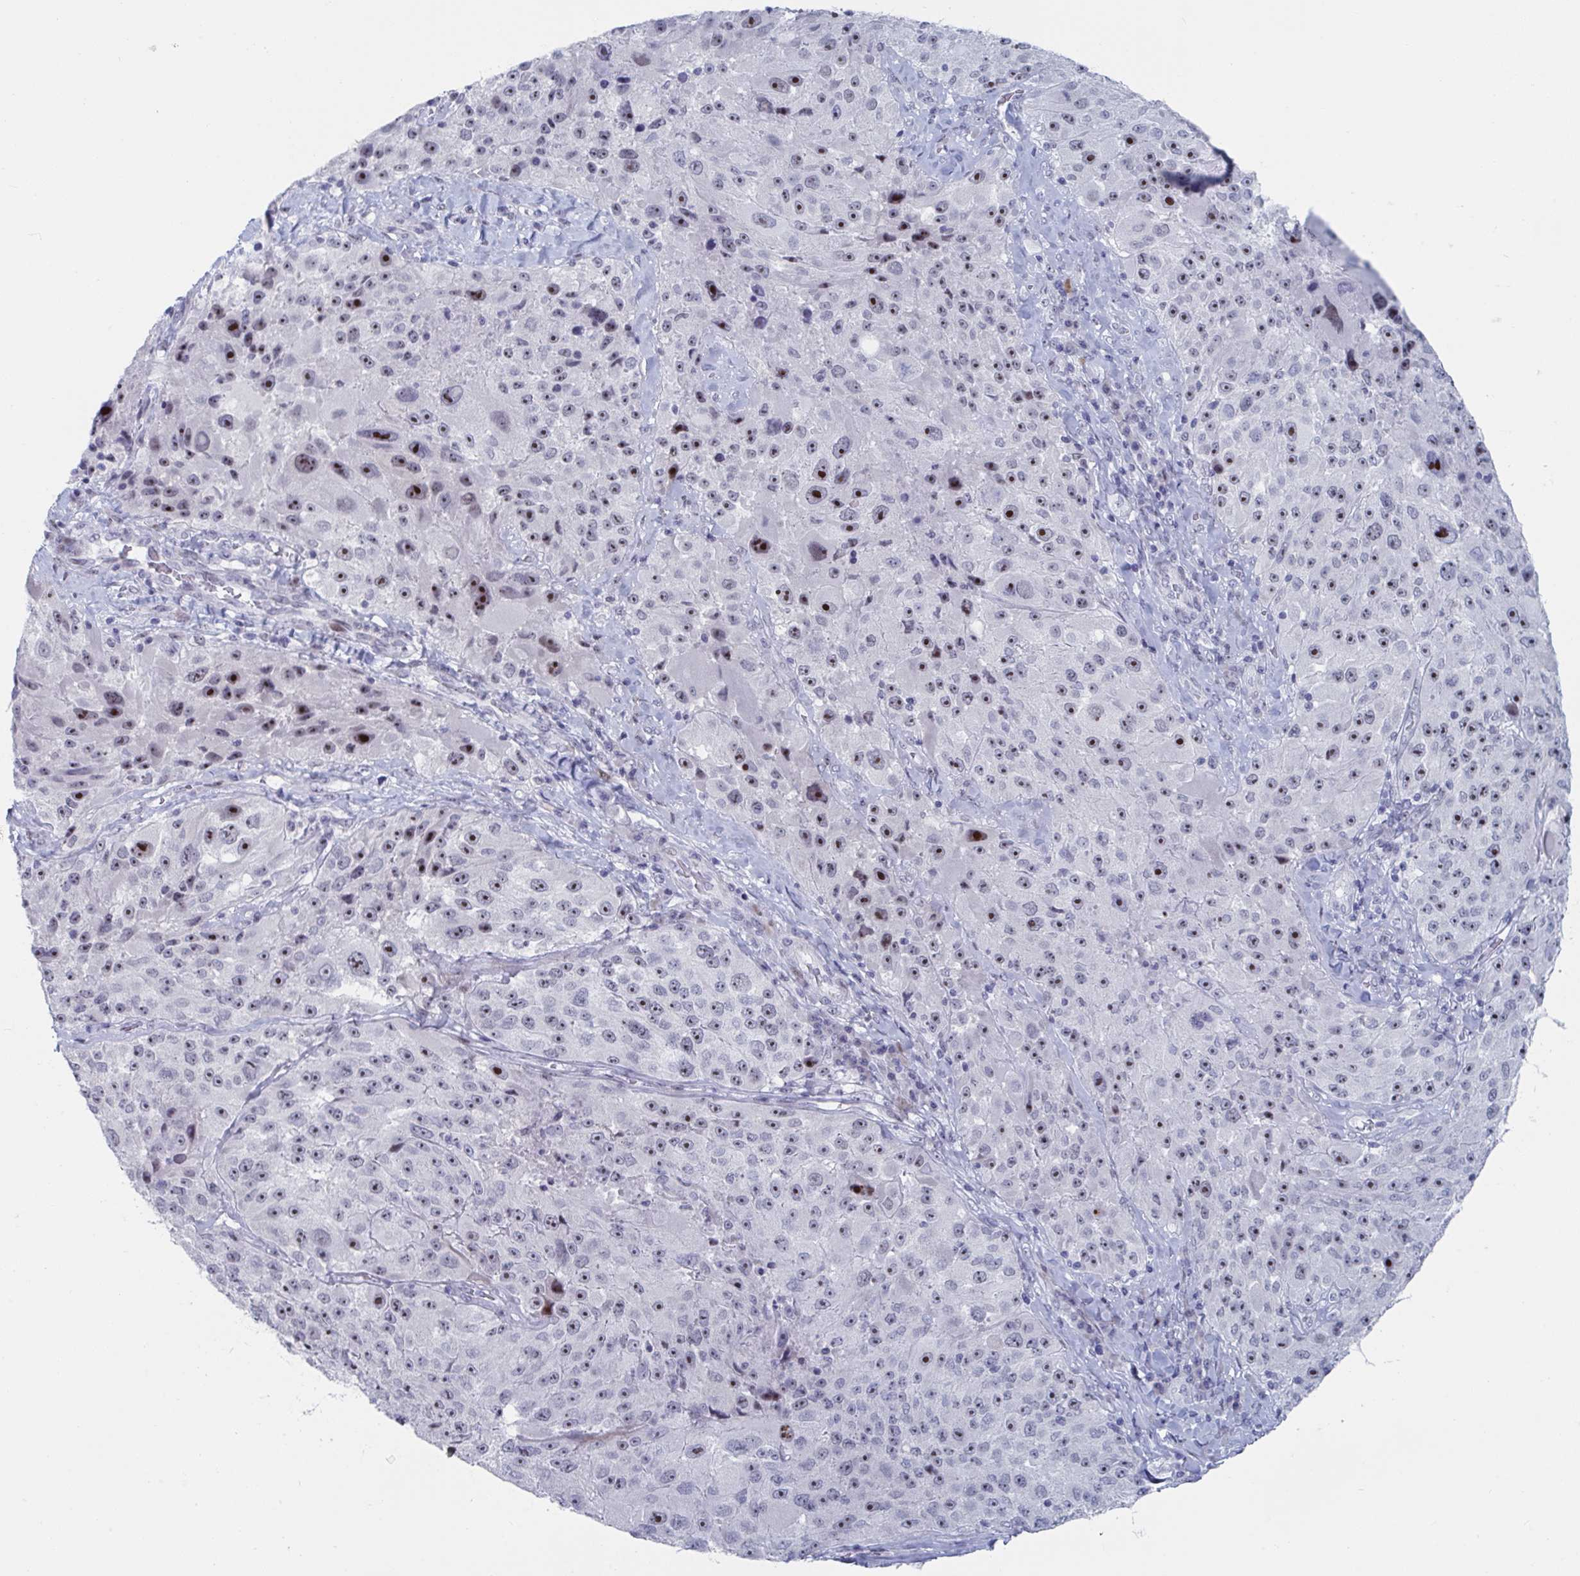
{"staining": {"intensity": "strong", "quantity": ">75%", "location": "nuclear"}, "tissue": "melanoma", "cell_type": "Tumor cells", "image_type": "cancer", "snomed": [{"axis": "morphology", "description": "Malignant melanoma, Metastatic site"}, {"axis": "topography", "description": "Lymph node"}], "caption": "Protein analysis of malignant melanoma (metastatic site) tissue reveals strong nuclear expression in about >75% of tumor cells. The protein of interest is shown in brown color, while the nuclei are stained blue.", "gene": "NR1H2", "patient": {"sex": "male", "age": 62}}